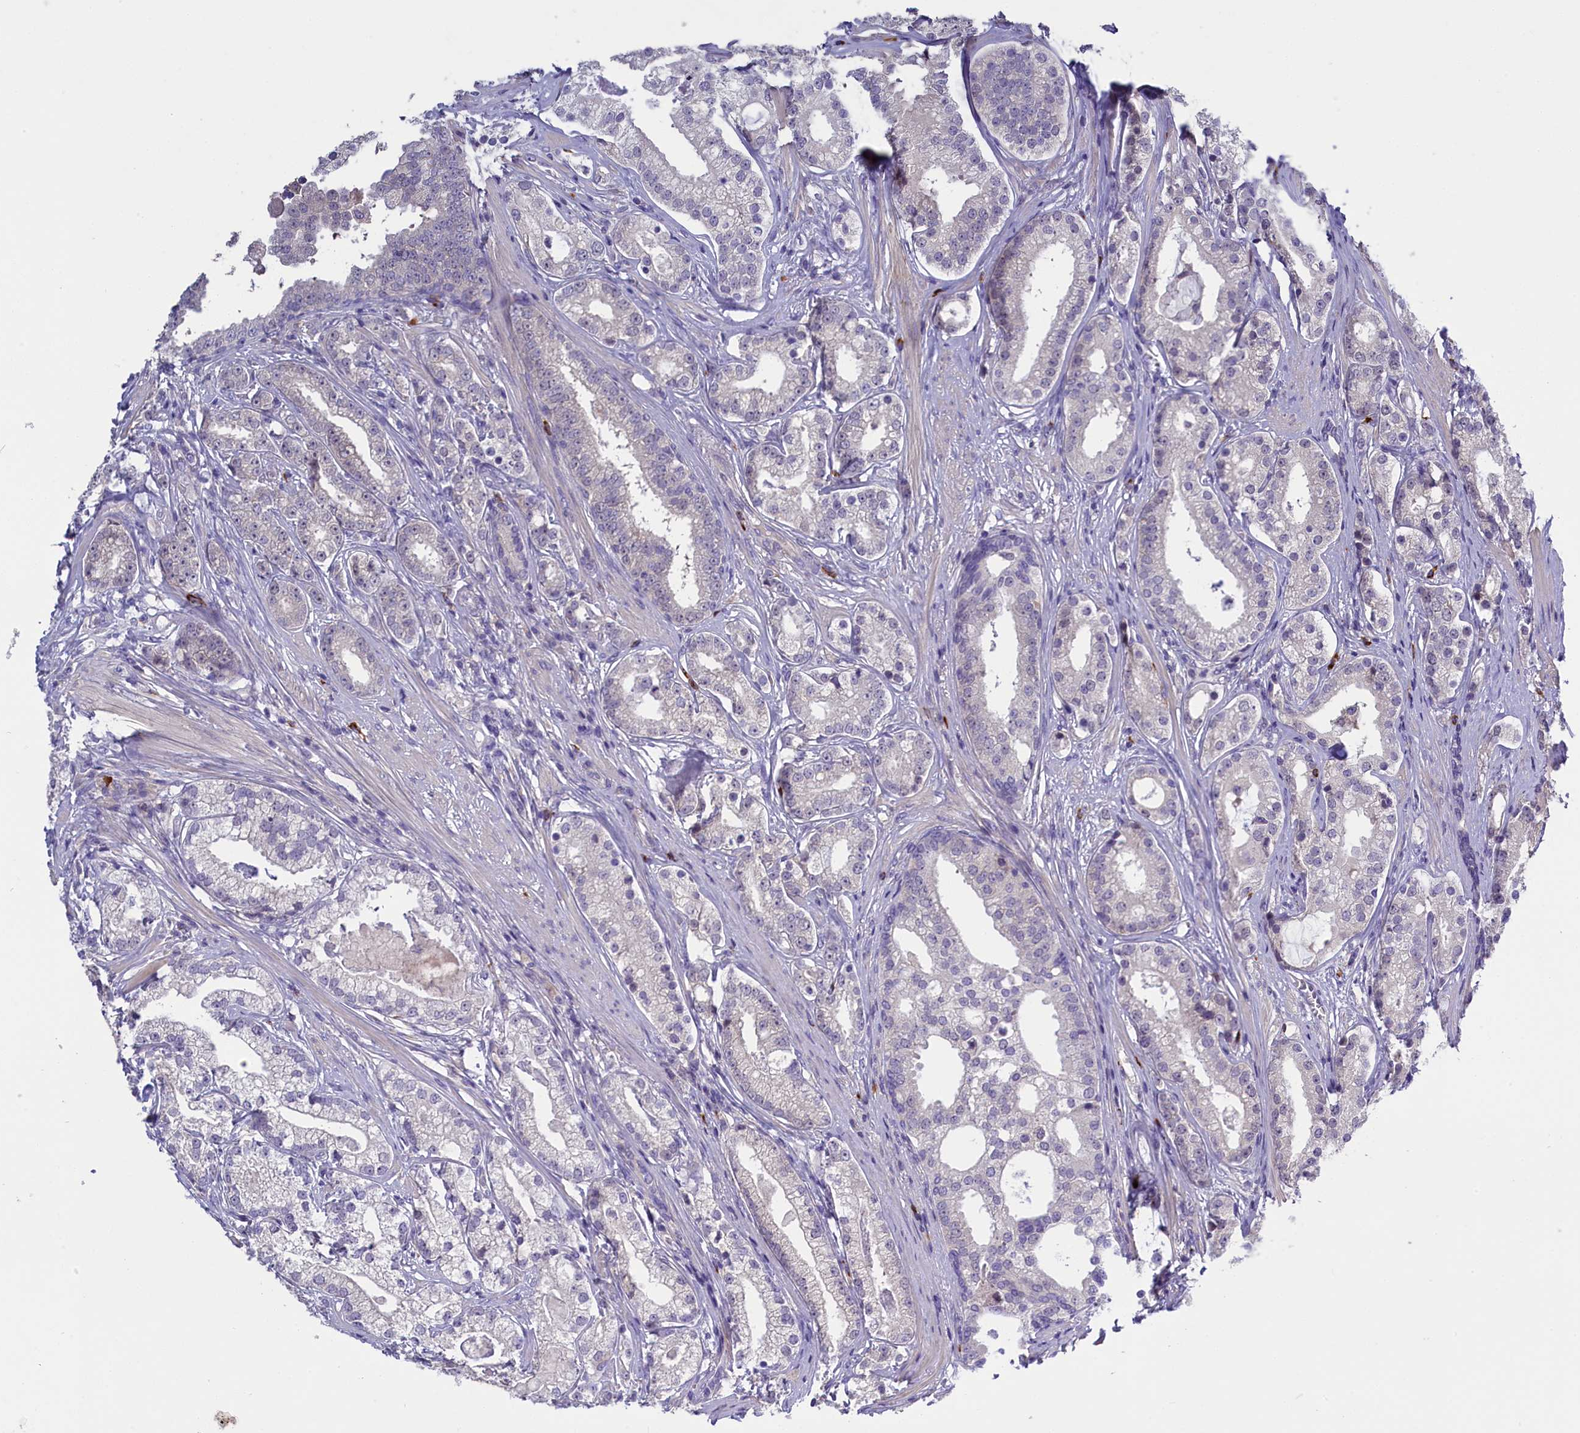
{"staining": {"intensity": "negative", "quantity": "none", "location": "none"}, "tissue": "prostate cancer", "cell_type": "Tumor cells", "image_type": "cancer", "snomed": [{"axis": "morphology", "description": "Adenocarcinoma, High grade"}, {"axis": "topography", "description": "Prostate"}], "caption": "Adenocarcinoma (high-grade) (prostate) was stained to show a protein in brown. There is no significant expression in tumor cells. The staining was performed using DAB to visualize the protein expression in brown, while the nuclei were stained in blue with hematoxylin (Magnification: 20x).", "gene": "ENPP6", "patient": {"sex": "male", "age": 69}}